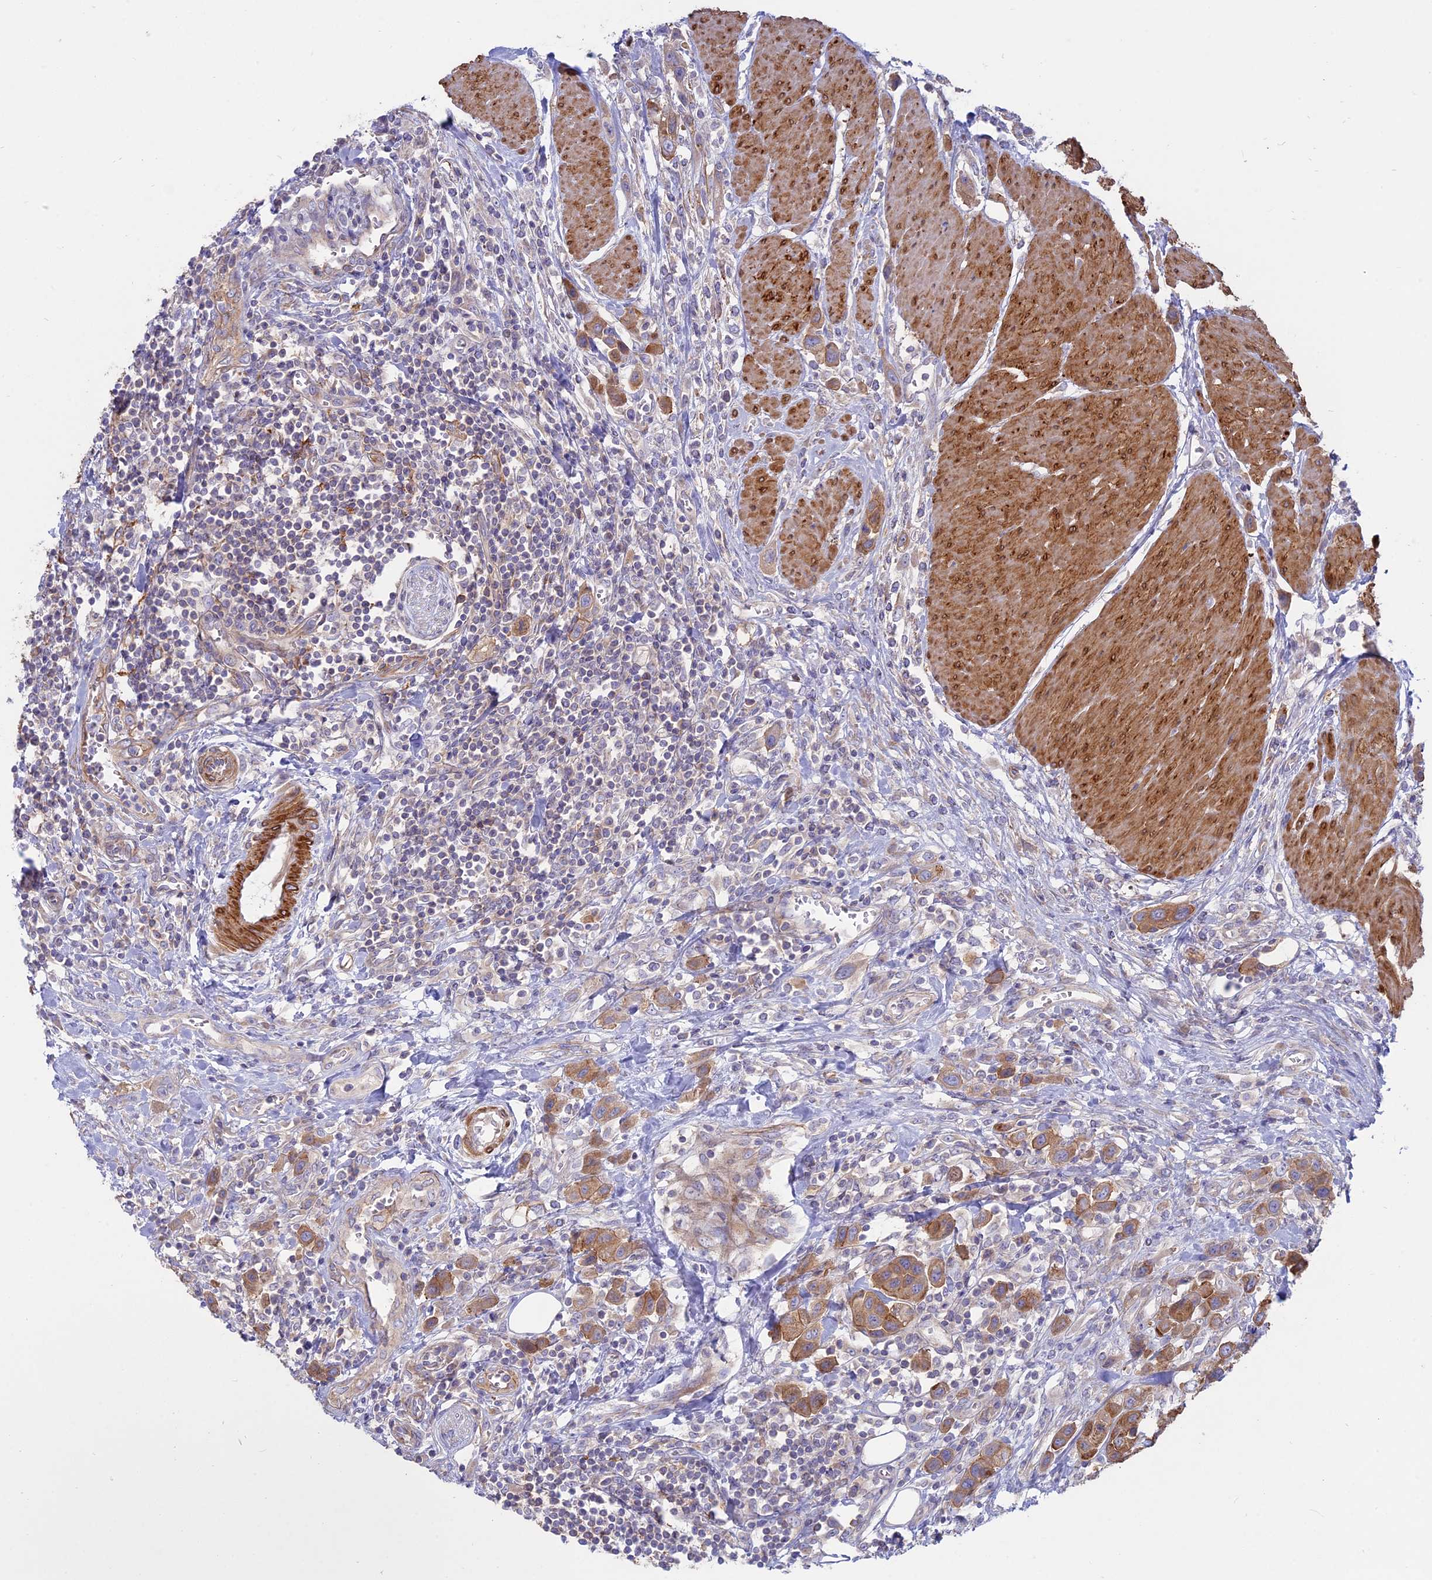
{"staining": {"intensity": "moderate", "quantity": "25%-75%", "location": "cytoplasmic/membranous"}, "tissue": "urothelial cancer", "cell_type": "Tumor cells", "image_type": "cancer", "snomed": [{"axis": "morphology", "description": "Urothelial carcinoma, High grade"}, {"axis": "topography", "description": "Urinary bladder"}], "caption": "Protein expression analysis of high-grade urothelial carcinoma reveals moderate cytoplasmic/membranous staining in approximately 25%-75% of tumor cells. (DAB (3,3'-diaminobenzidine) IHC with brightfield microscopy, high magnification).", "gene": "MYO5B", "patient": {"sex": "male", "age": 50}}